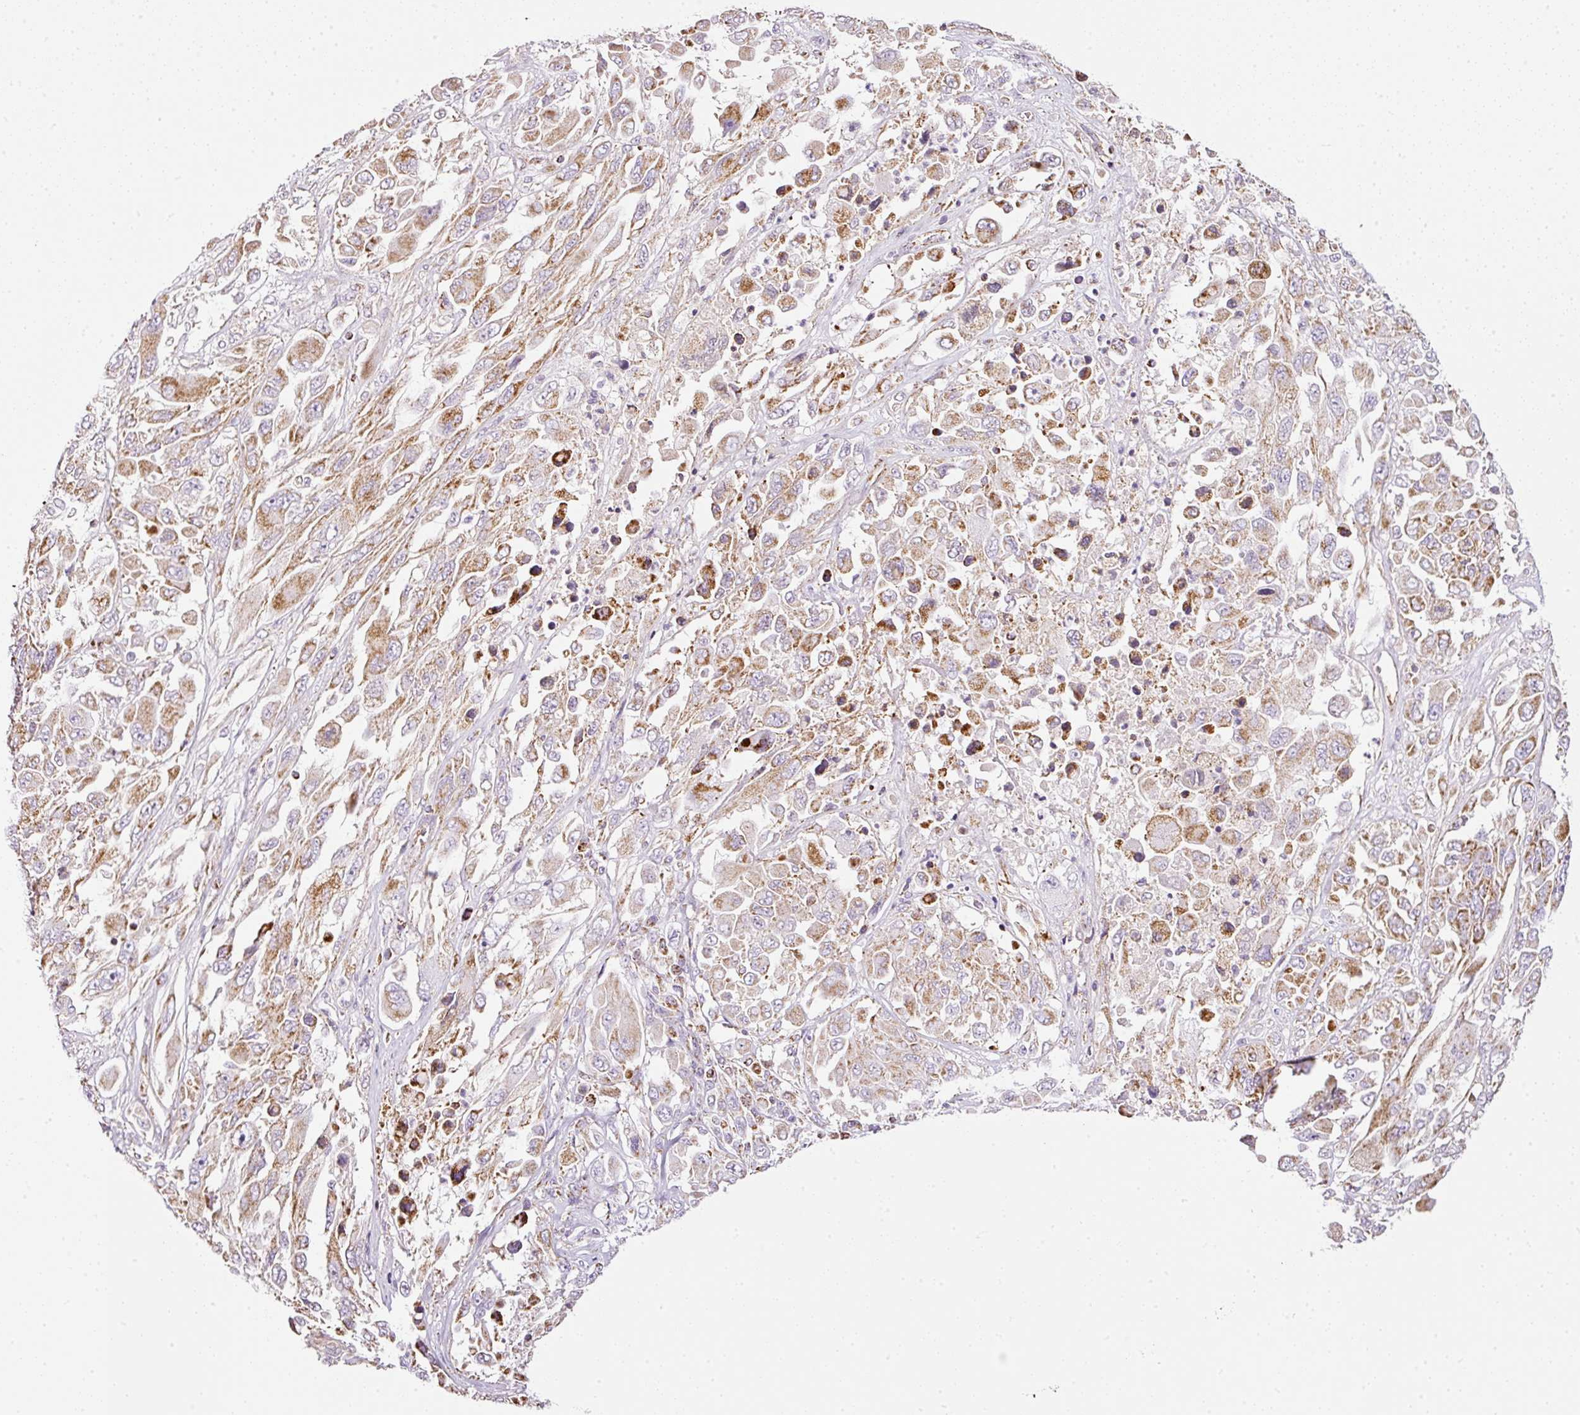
{"staining": {"intensity": "moderate", "quantity": ">75%", "location": "cytoplasmic/membranous"}, "tissue": "melanoma", "cell_type": "Tumor cells", "image_type": "cancer", "snomed": [{"axis": "morphology", "description": "Malignant melanoma, NOS"}, {"axis": "topography", "description": "Skin"}], "caption": "The photomicrograph exhibits immunohistochemical staining of melanoma. There is moderate cytoplasmic/membranous expression is identified in approximately >75% of tumor cells.", "gene": "SDHA", "patient": {"sex": "female", "age": 91}}